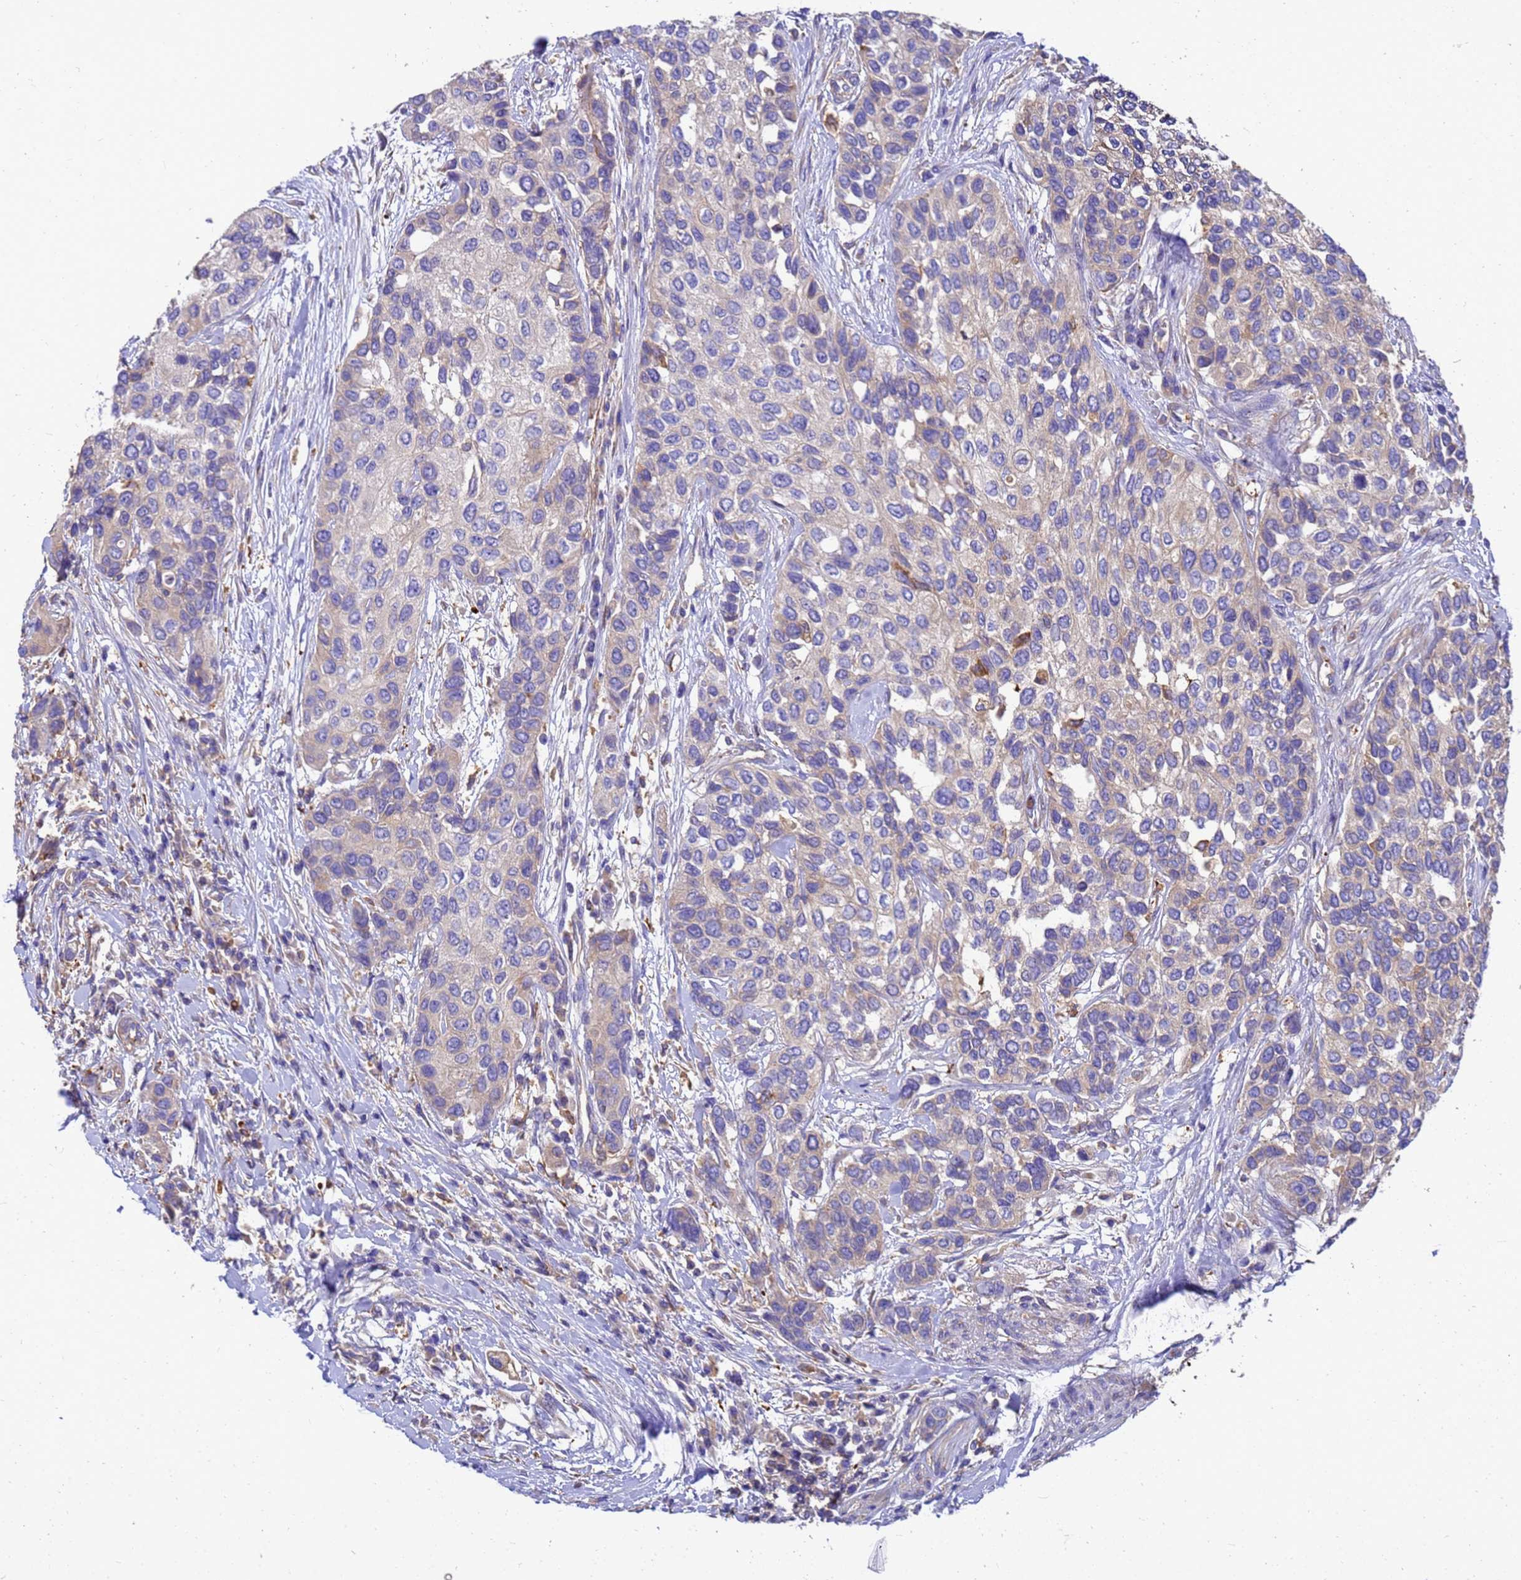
{"staining": {"intensity": "negative", "quantity": "none", "location": "none"}, "tissue": "urothelial cancer", "cell_type": "Tumor cells", "image_type": "cancer", "snomed": [{"axis": "morphology", "description": "Normal tissue, NOS"}, {"axis": "morphology", "description": "Urothelial carcinoma, High grade"}, {"axis": "topography", "description": "Vascular tissue"}, {"axis": "topography", "description": "Urinary bladder"}], "caption": "This is an immunohistochemistry (IHC) histopathology image of urothelial cancer. There is no staining in tumor cells.", "gene": "ZNF235", "patient": {"sex": "female", "age": 56}}